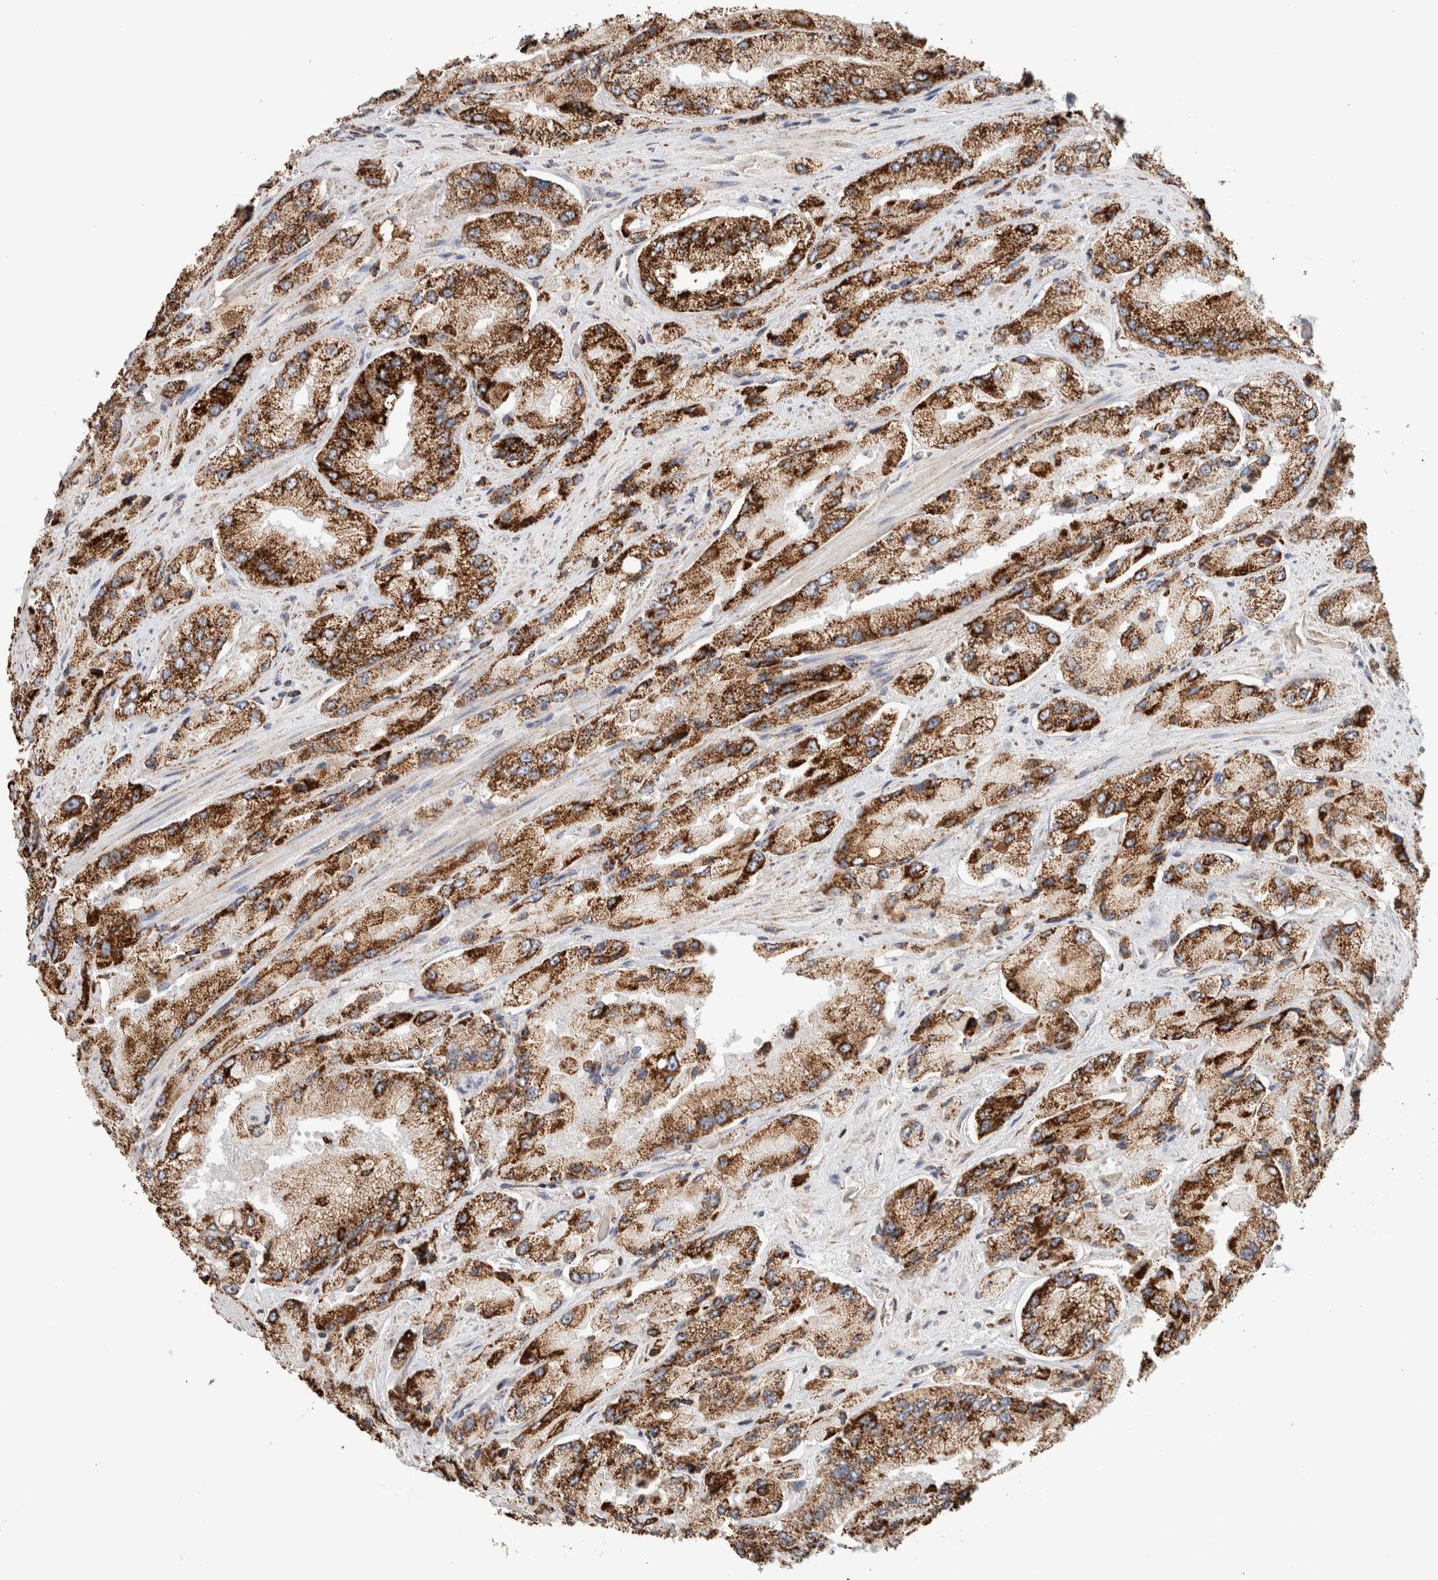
{"staining": {"intensity": "strong", "quantity": ">75%", "location": "cytoplasmic/membranous"}, "tissue": "prostate cancer", "cell_type": "Tumor cells", "image_type": "cancer", "snomed": [{"axis": "morphology", "description": "Adenocarcinoma, High grade"}, {"axis": "topography", "description": "Prostate"}], "caption": "Protein expression analysis of adenocarcinoma (high-grade) (prostate) demonstrates strong cytoplasmic/membranous staining in about >75% of tumor cells.", "gene": "C1QBP", "patient": {"sex": "male", "age": 58}}